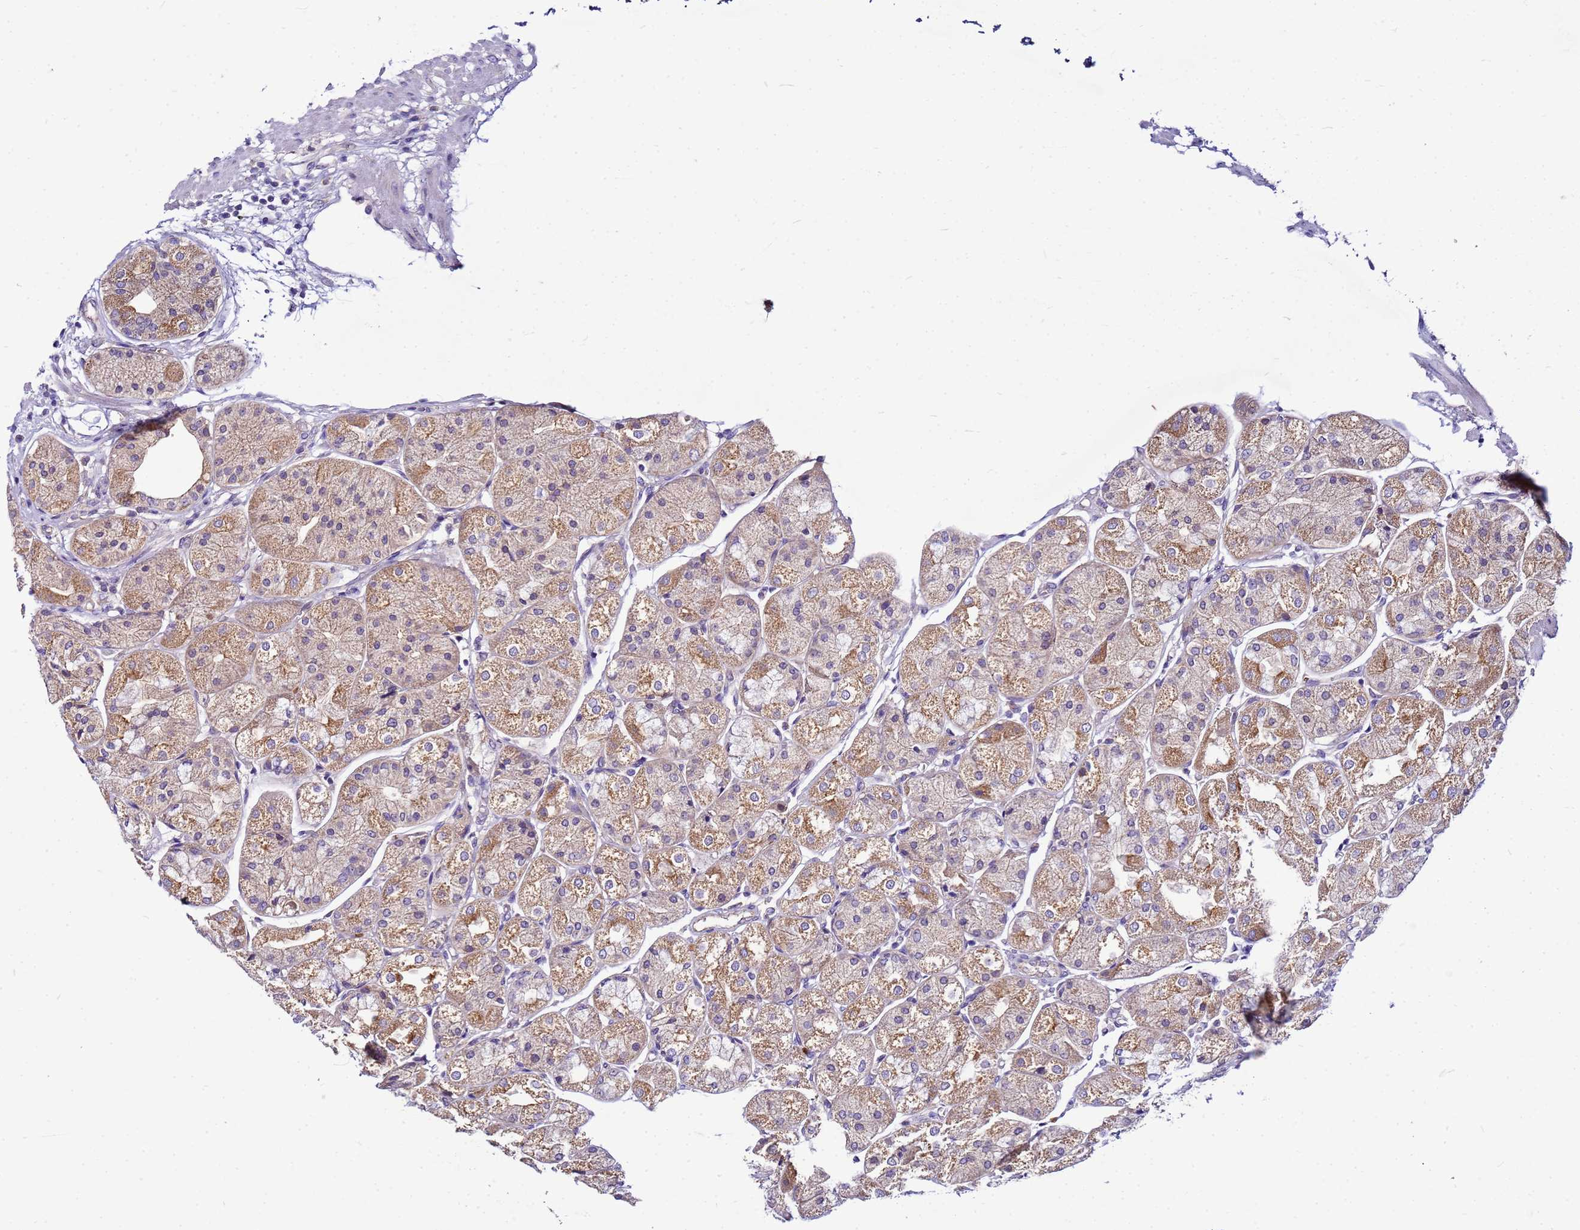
{"staining": {"intensity": "moderate", "quantity": ">75%", "location": "cytoplasmic/membranous"}, "tissue": "stomach", "cell_type": "Glandular cells", "image_type": "normal", "snomed": [{"axis": "morphology", "description": "Normal tissue, NOS"}, {"axis": "topography", "description": "Stomach, upper"}], "caption": "Immunohistochemistry (IHC) histopathology image of normal stomach: human stomach stained using immunohistochemistry (IHC) demonstrates medium levels of moderate protein expression localized specifically in the cytoplasmic/membranous of glandular cells, appearing as a cytoplasmic/membranous brown color.", "gene": "PKD1", "patient": {"sex": "male", "age": 72}}